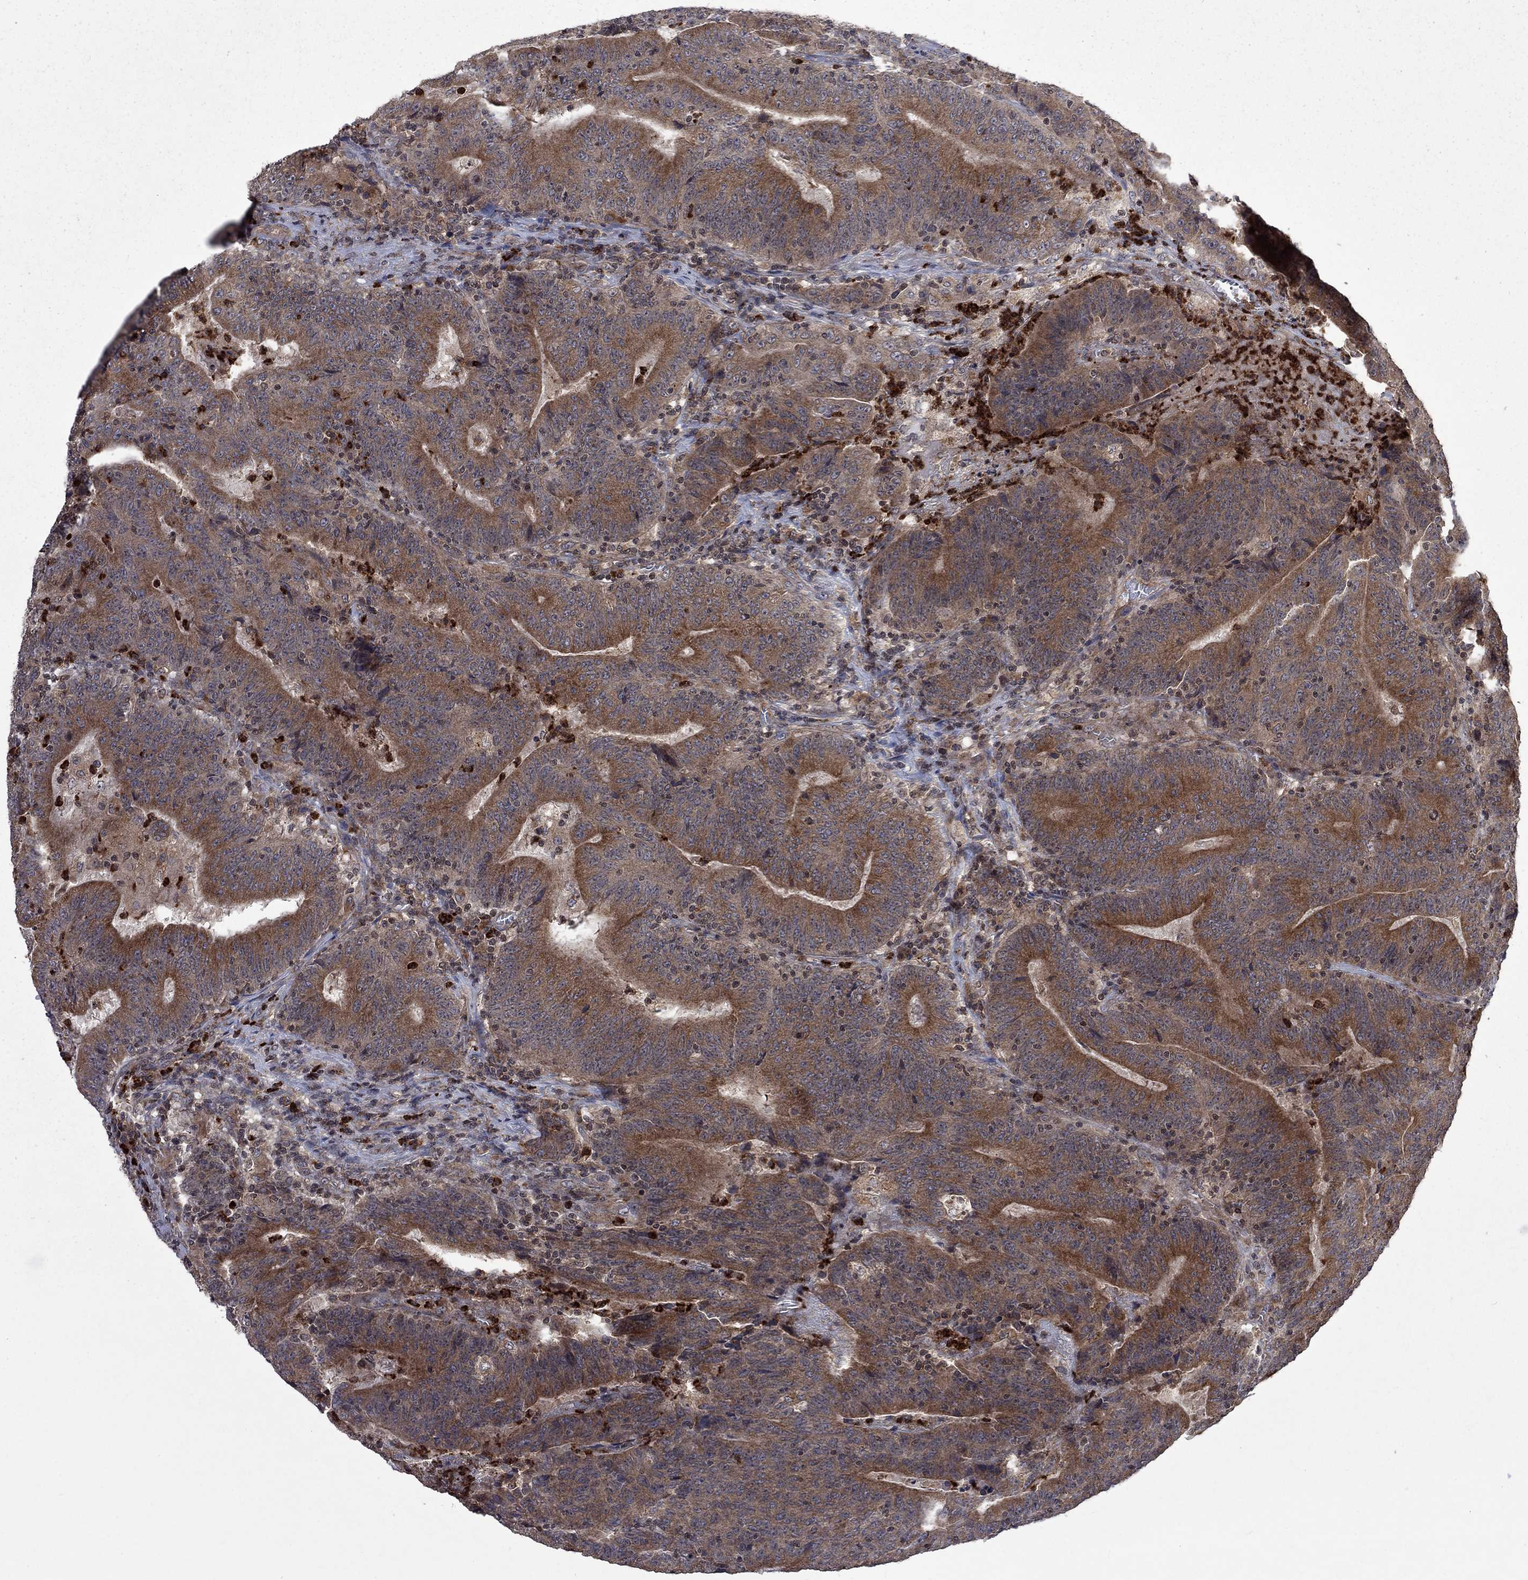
{"staining": {"intensity": "moderate", "quantity": "<25%", "location": "cytoplasmic/membranous"}, "tissue": "colorectal cancer", "cell_type": "Tumor cells", "image_type": "cancer", "snomed": [{"axis": "morphology", "description": "Adenocarcinoma, NOS"}, {"axis": "topography", "description": "Colon"}], "caption": "This micrograph shows colorectal cancer stained with IHC to label a protein in brown. The cytoplasmic/membranous of tumor cells show moderate positivity for the protein. Nuclei are counter-stained blue.", "gene": "TMEM33", "patient": {"sex": "female", "age": 75}}